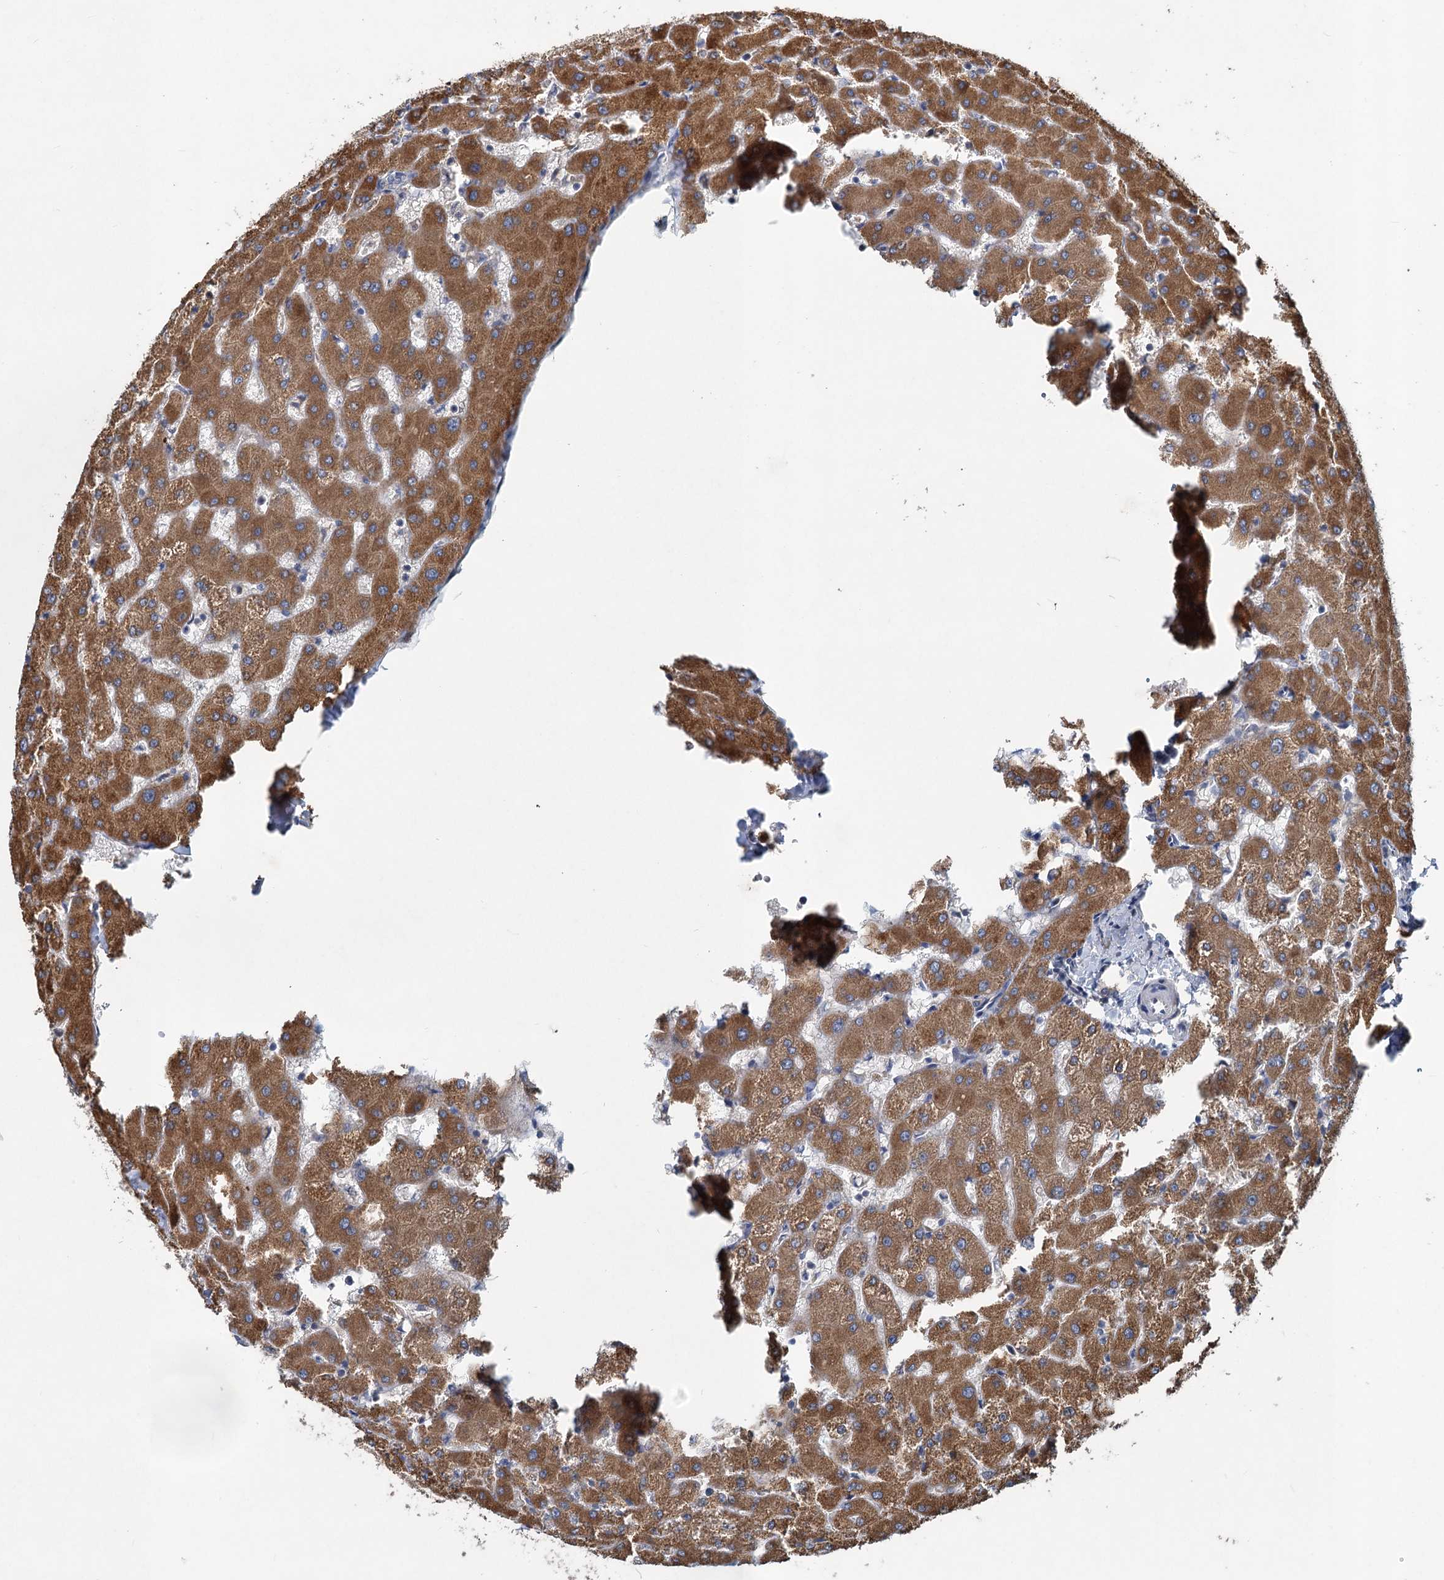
{"staining": {"intensity": "weak", "quantity": "25%-75%", "location": "cytoplasmic/membranous"}, "tissue": "liver", "cell_type": "Cholangiocytes", "image_type": "normal", "snomed": [{"axis": "morphology", "description": "Normal tissue, NOS"}, {"axis": "topography", "description": "Liver"}], "caption": "Immunohistochemical staining of normal liver demonstrates weak cytoplasmic/membranous protein positivity in approximately 25%-75% of cholangiocytes. The staining is performed using DAB (3,3'-diaminobenzidine) brown chromogen to label protein expression. The nuclei are counter-stained blue using hematoxylin.", "gene": "OTUB1", "patient": {"sex": "female", "age": 63}}